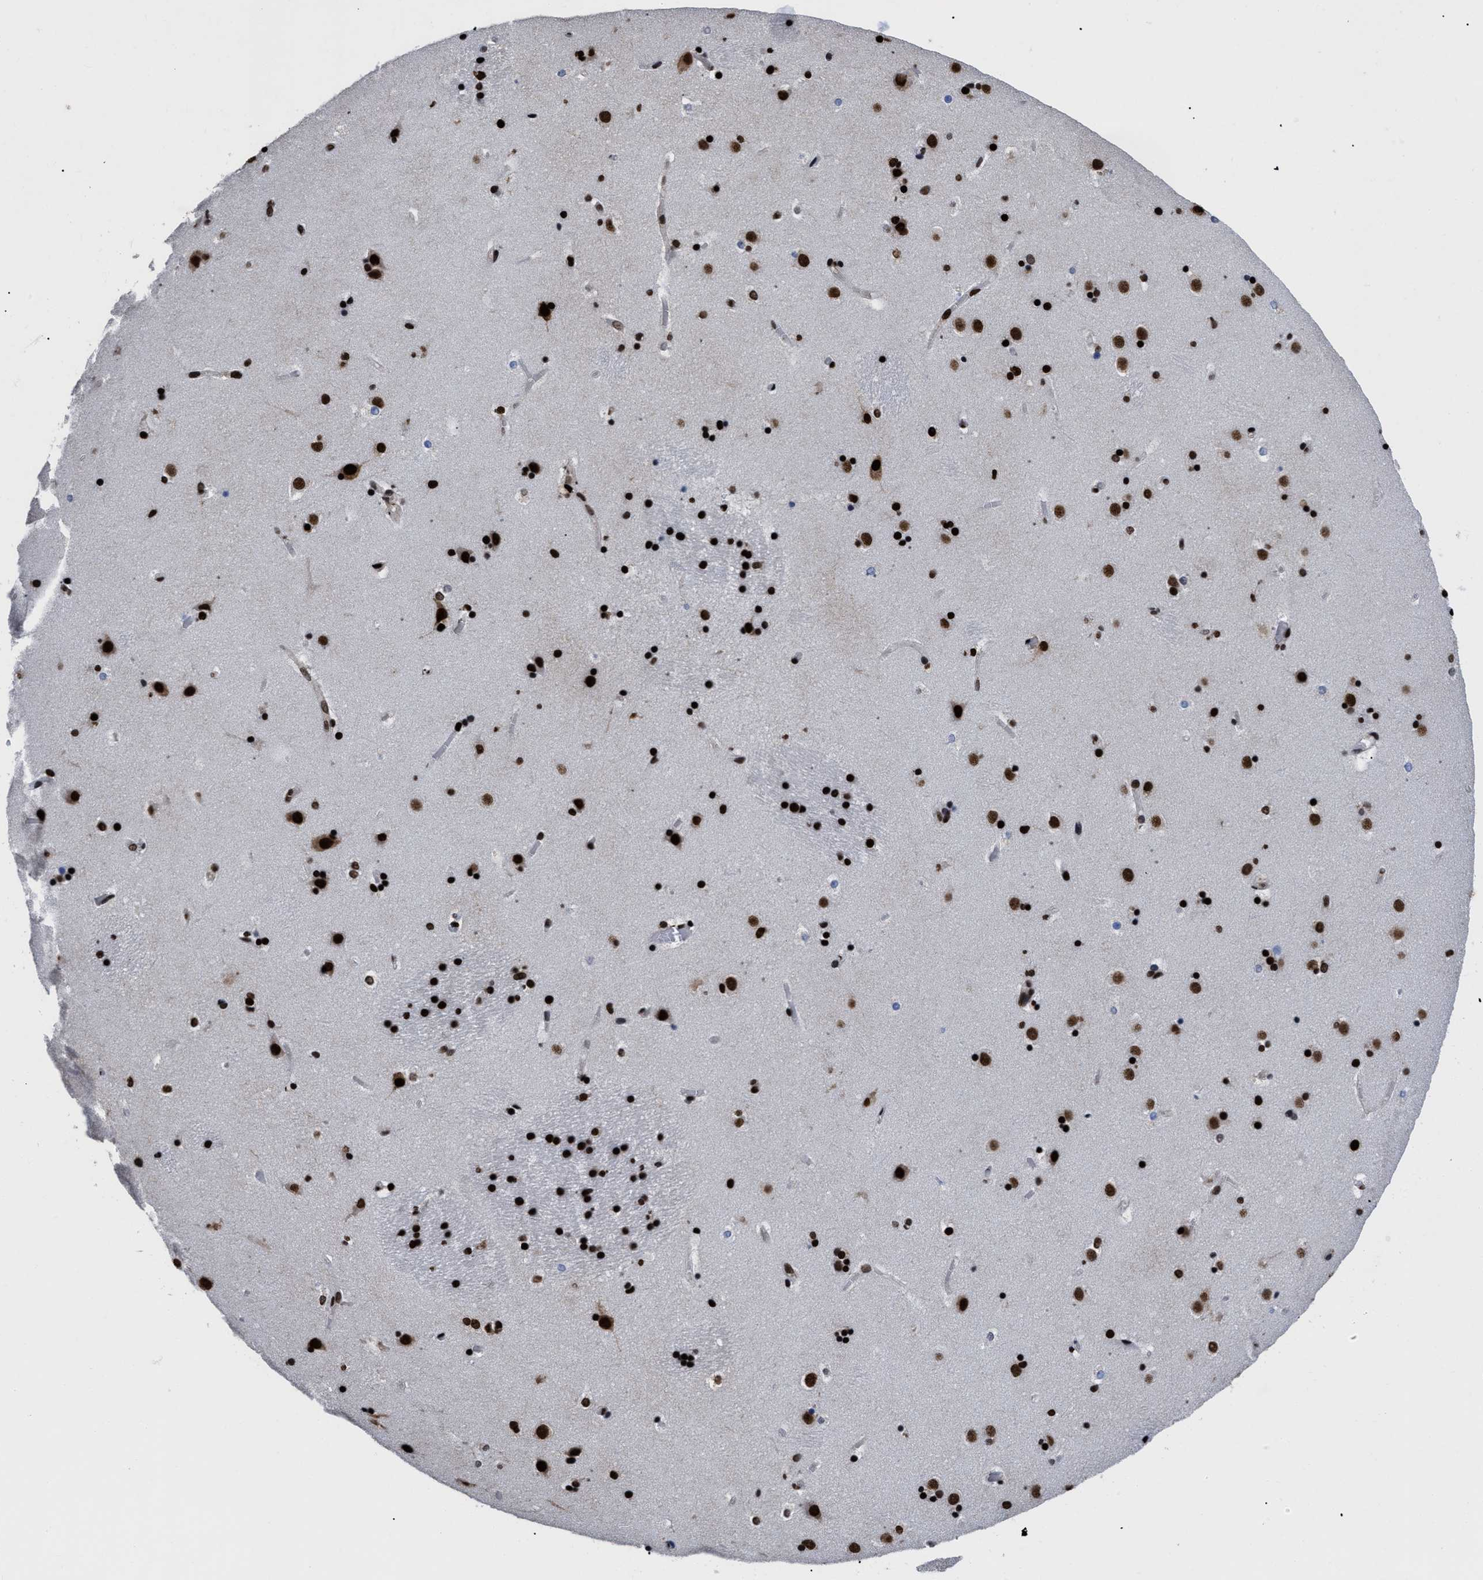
{"staining": {"intensity": "strong", "quantity": "25%-75%", "location": "nuclear"}, "tissue": "caudate", "cell_type": "Glial cells", "image_type": "normal", "snomed": [{"axis": "morphology", "description": "Normal tissue, NOS"}, {"axis": "topography", "description": "Lateral ventricle wall"}], "caption": "The immunohistochemical stain labels strong nuclear expression in glial cells of unremarkable caudate. Nuclei are stained in blue.", "gene": "CALHM3", "patient": {"sex": "male", "age": 45}}